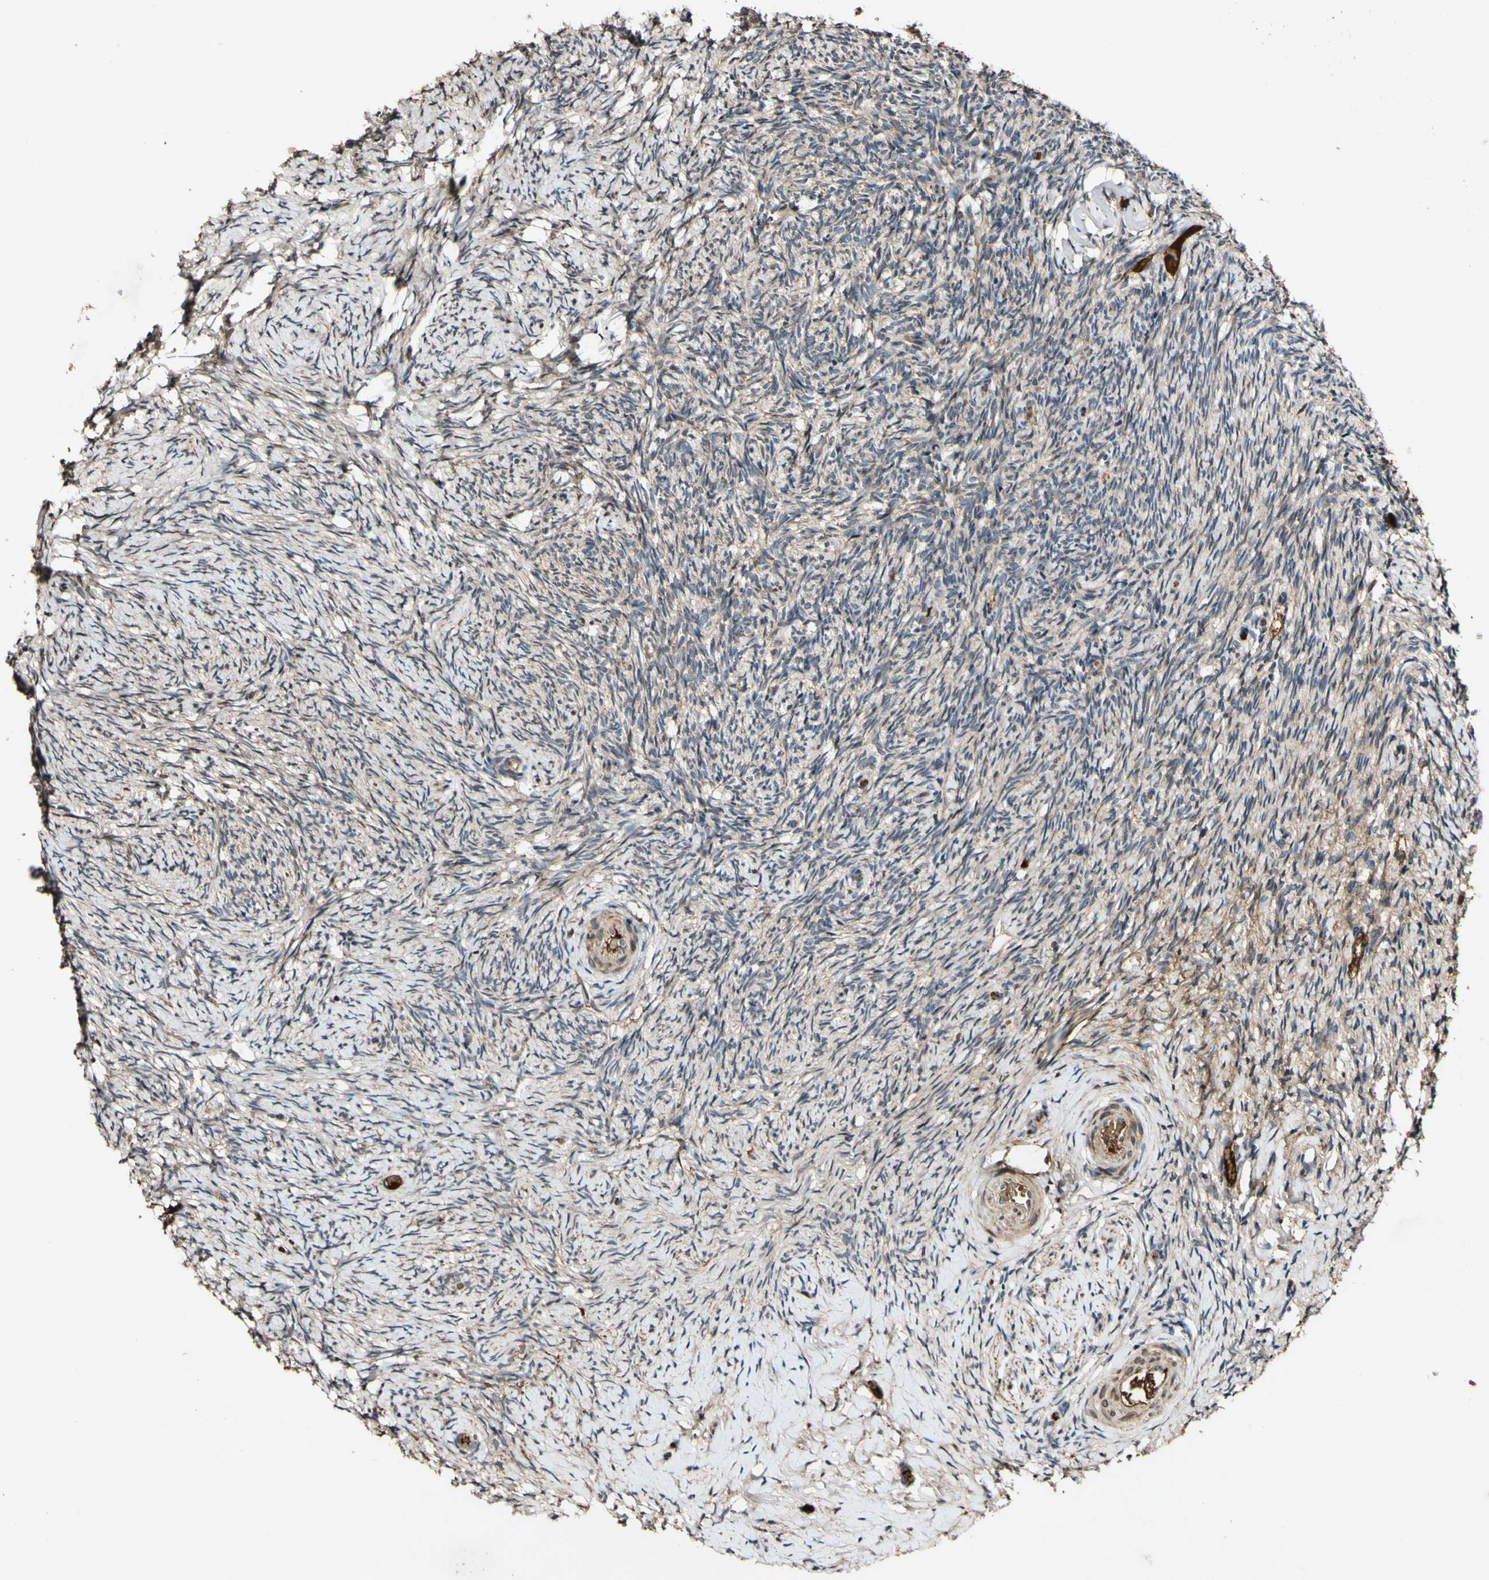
{"staining": {"intensity": "moderate", "quantity": "25%-75%", "location": "cytoplasmic/membranous"}, "tissue": "ovary", "cell_type": "Ovarian stroma cells", "image_type": "normal", "snomed": [{"axis": "morphology", "description": "Normal tissue, NOS"}, {"axis": "topography", "description": "Ovary"}], "caption": "The image demonstrates immunohistochemical staining of benign ovary. There is moderate cytoplasmic/membranous positivity is identified in about 25%-75% of ovarian stroma cells.", "gene": "PLAT", "patient": {"sex": "female", "age": 60}}